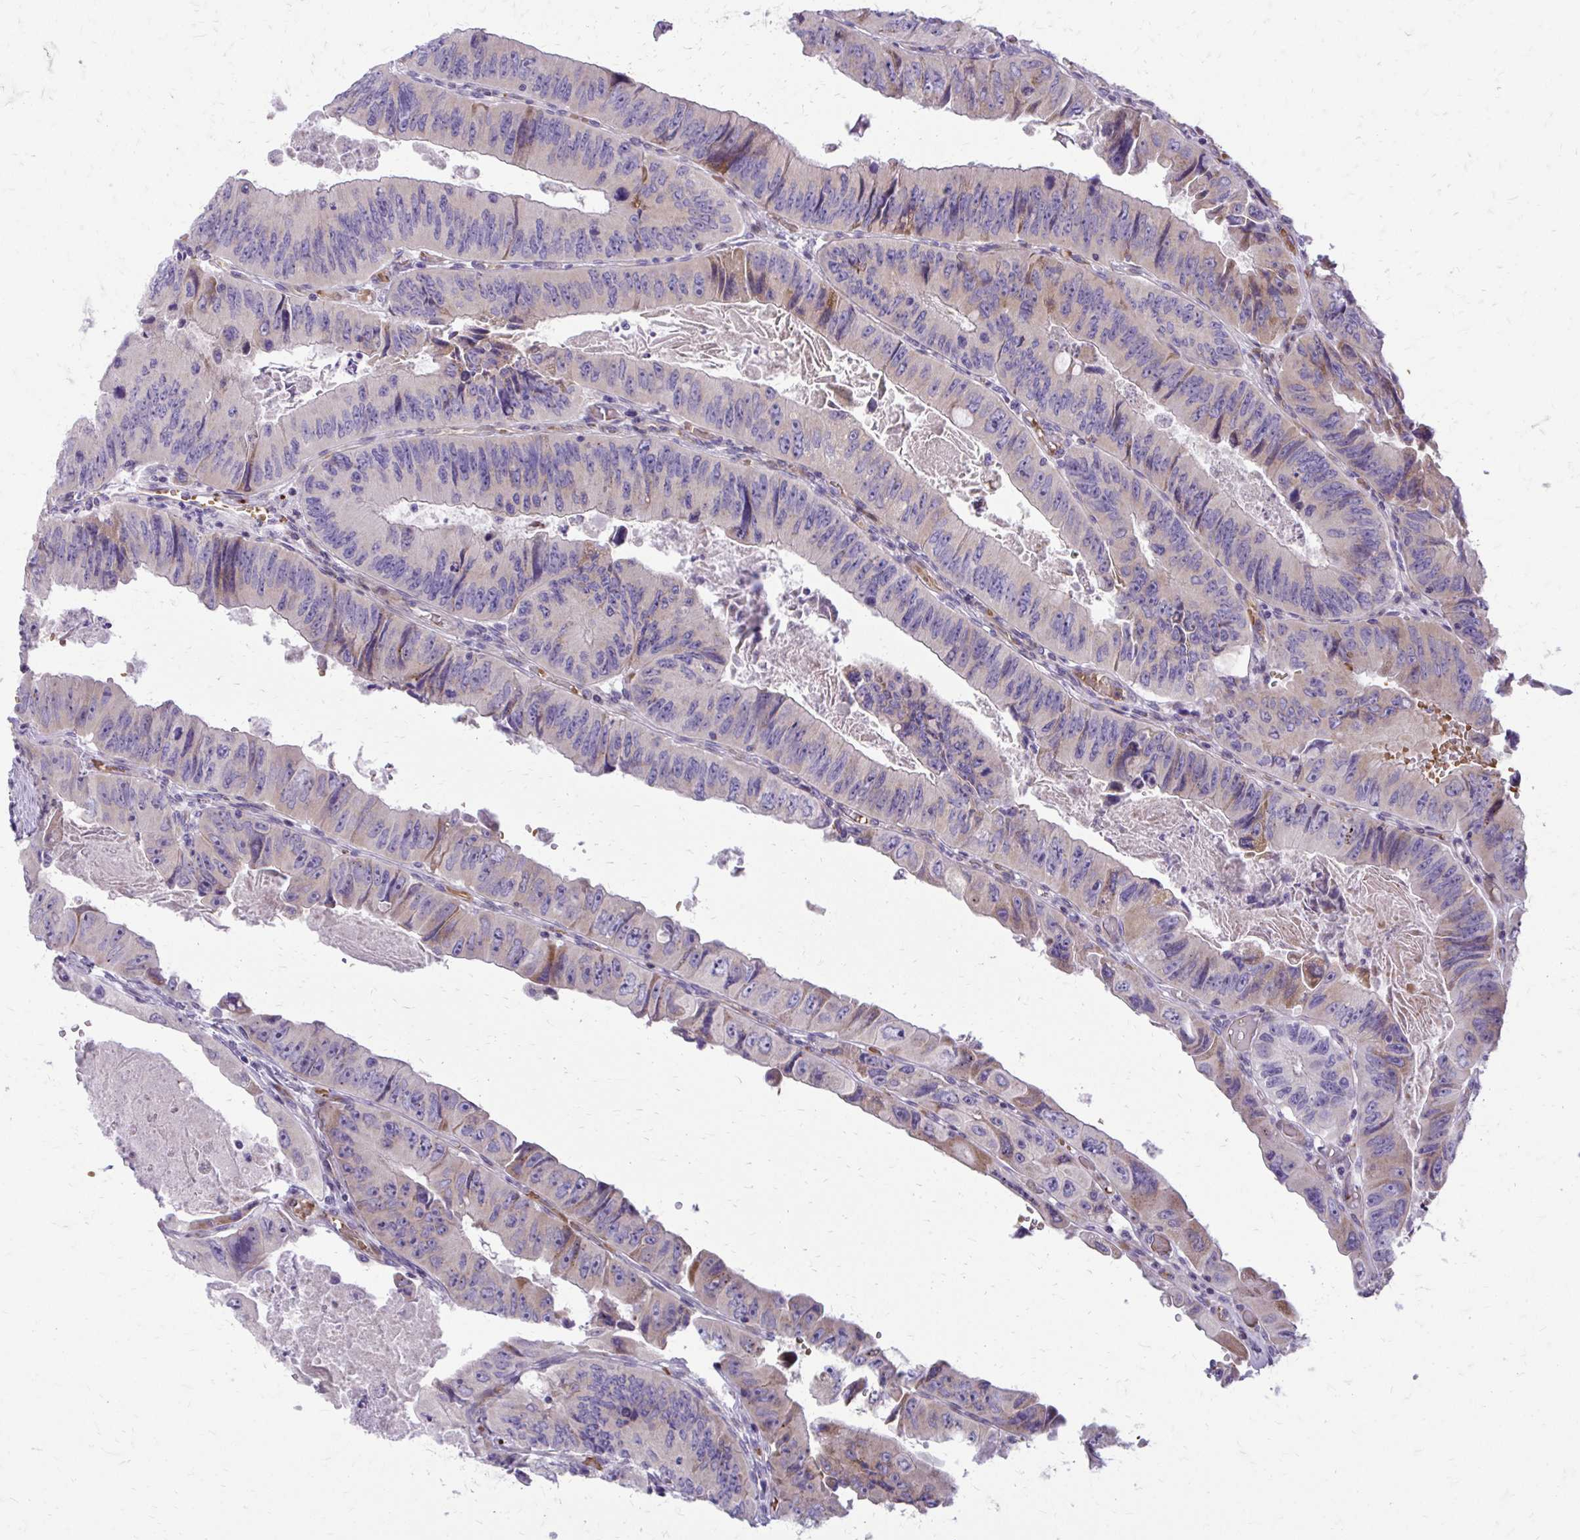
{"staining": {"intensity": "weak", "quantity": "25%-75%", "location": "cytoplasmic/membranous"}, "tissue": "colorectal cancer", "cell_type": "Tumor cells", "image_type": "cancer", "snomed": [{"axis": "morphology", "description": "Adenocarcinoma, NOS"}, {"axis": "topography", "description": "Colon"}], "caption": "Immunohistochemistry (IHC) (DAB) staining of colorectal cancer (adenocarcinoma) shows weak cytoplasmic/membranous protein expression in about 25%-75% of tumor cells.", "gene": "FUNDC2", "patient": {"sex": "female", "age": 84}}